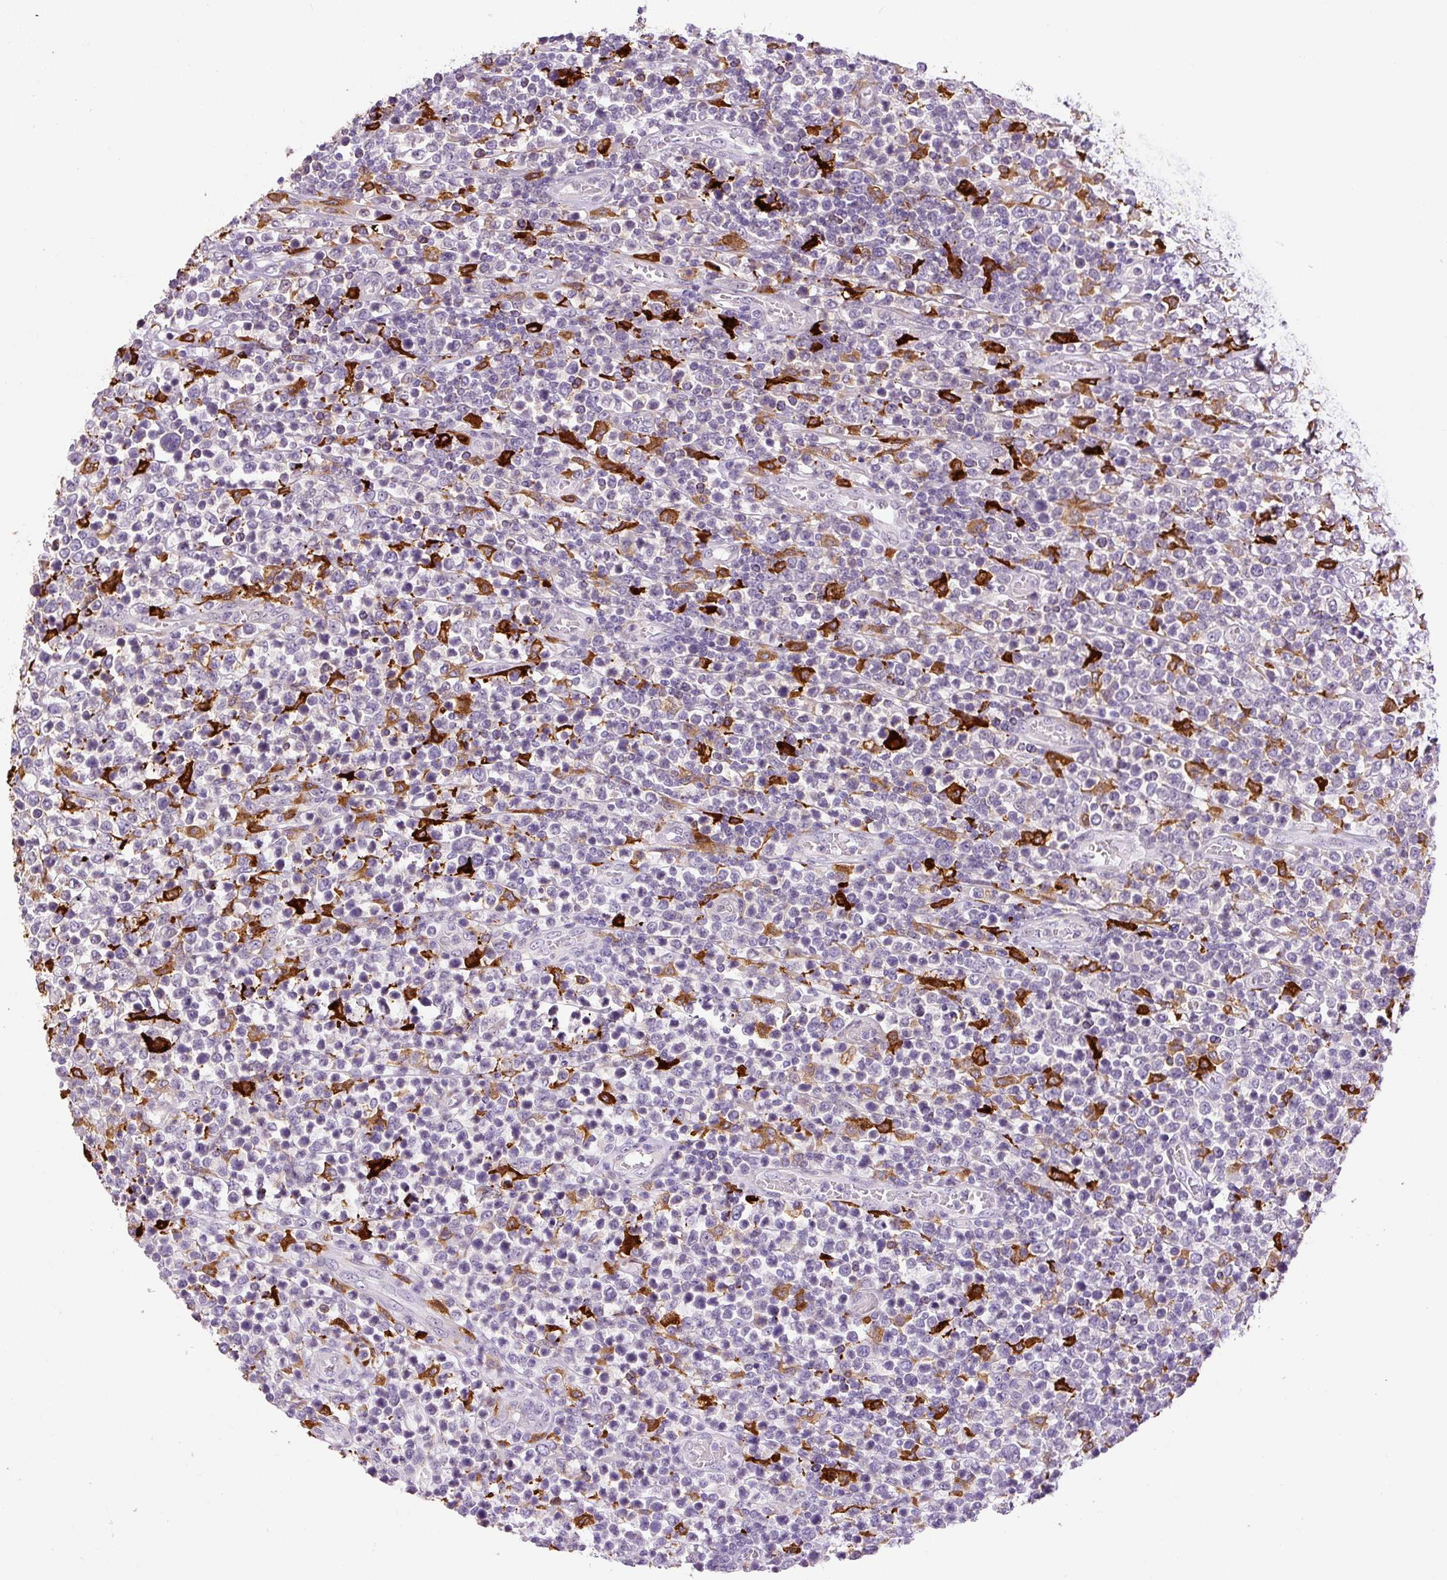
{"staining": {"intensity": "negative", "quantity": "none", "location": "none"}, "tissue": "lymphoma", "cell_type": "Tumor cells", "image_type": "cancer", "snomed": [{"axis": "morphology", "description": "Malignant lymphoma, non-Hodgkin's type, High grade"}, {"axis": "topography", "description": "Soft tissue"}], "caption": "Malignant lymphoma, non-Hodgkin's type (high-grade) was stained to show a protein in brown. There is no significant expression in tumor cells.", "gene": "FUT10", "patient": {"sex": "female", "age": 56}}